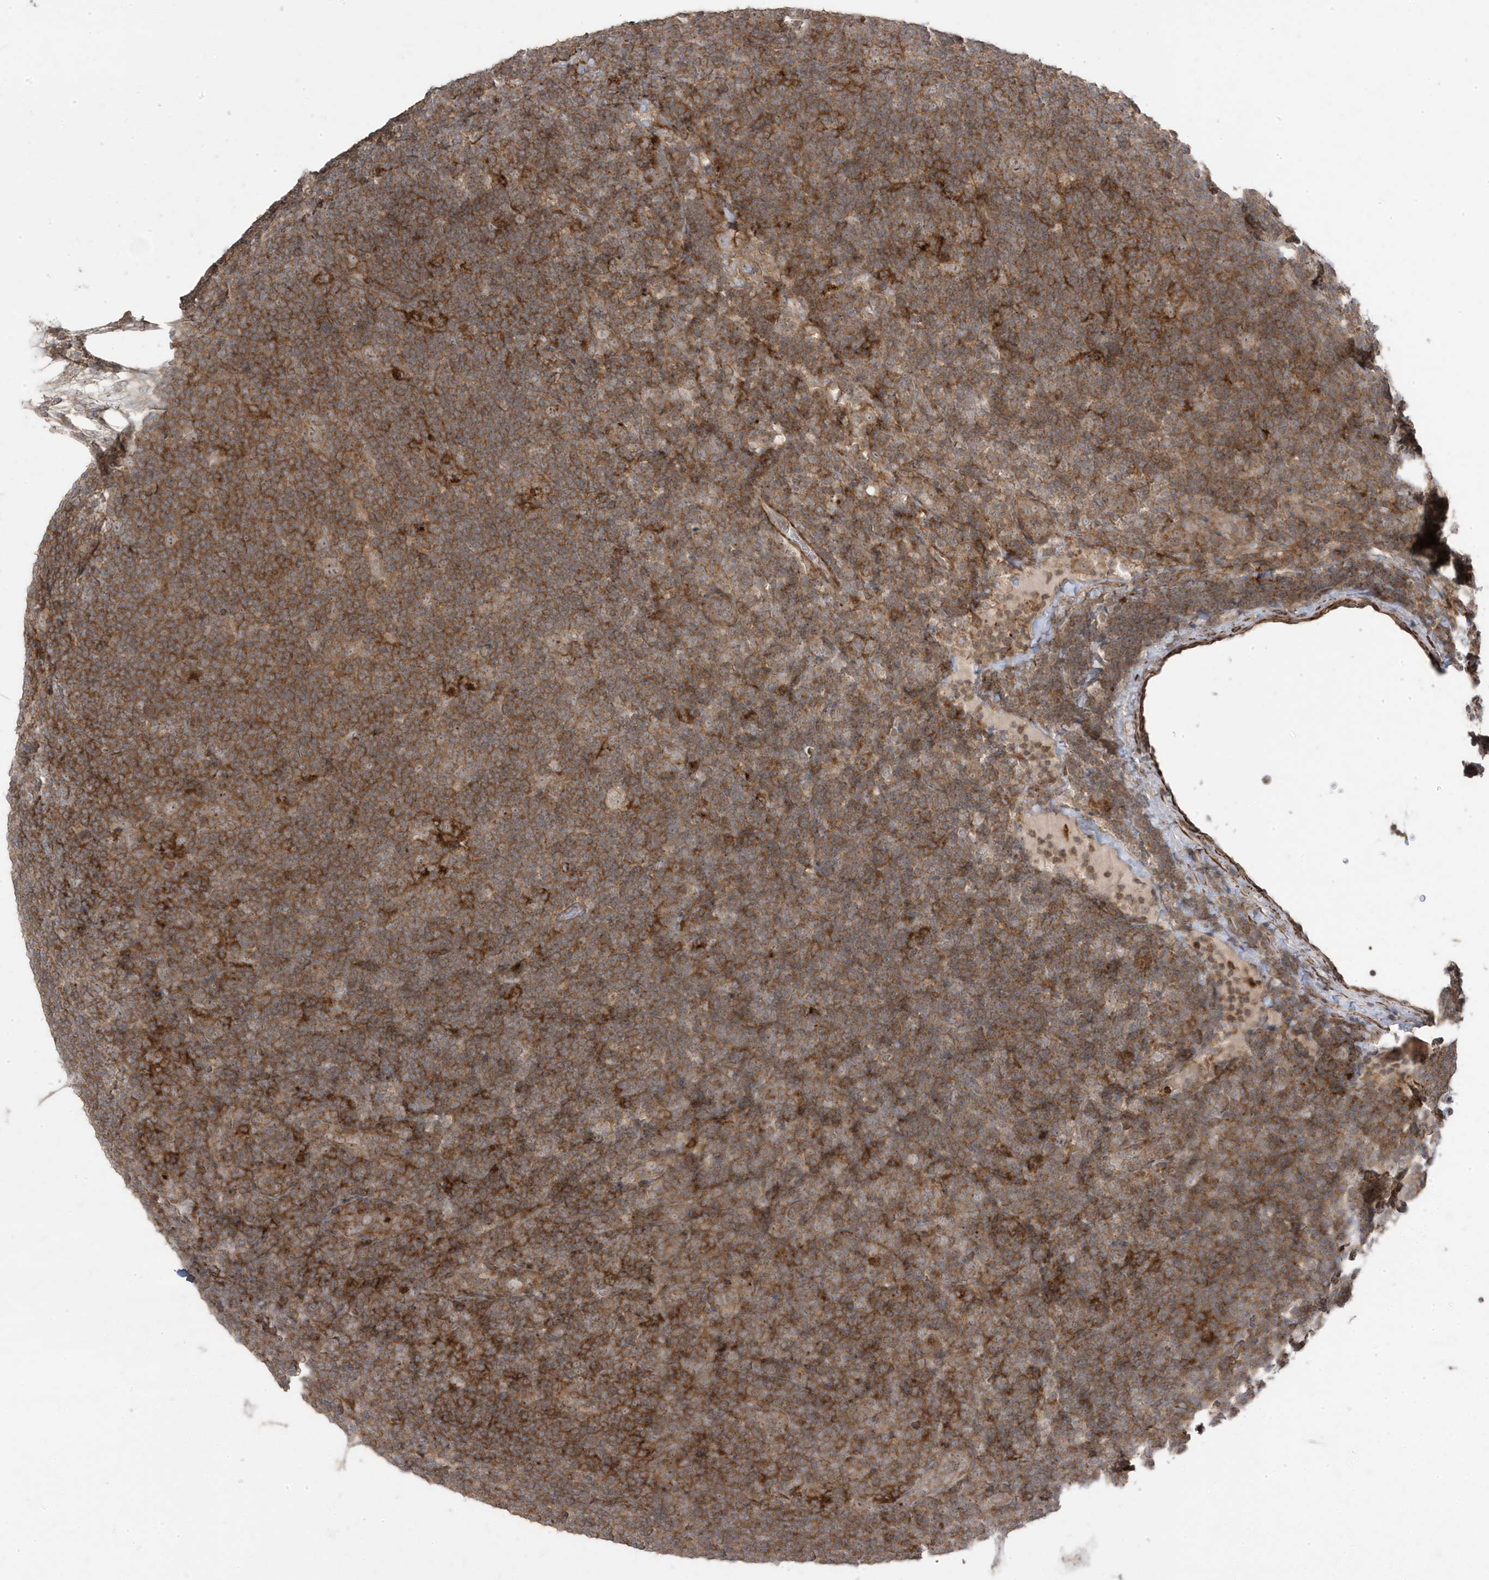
{"staining": {"intensity": "moderate", "quantity": "25%-75%", "location": "nuclear"}, "tissue": "lymphoma", "cell_type": "Tumor cells", "image_type": "cancer", "snomed": [{"axis": "morphology", "description": "Hodgkin's disease, NOS"}, {"axis": "topography", "description": "Lymph node"}], "caption": "Hodgkin's disease stained with IHC displays moderate nuclear positivity in about 25%-75% of tumor cells.", "gene": "CETN3", "patient": {"sex": "female", "age": 57}}